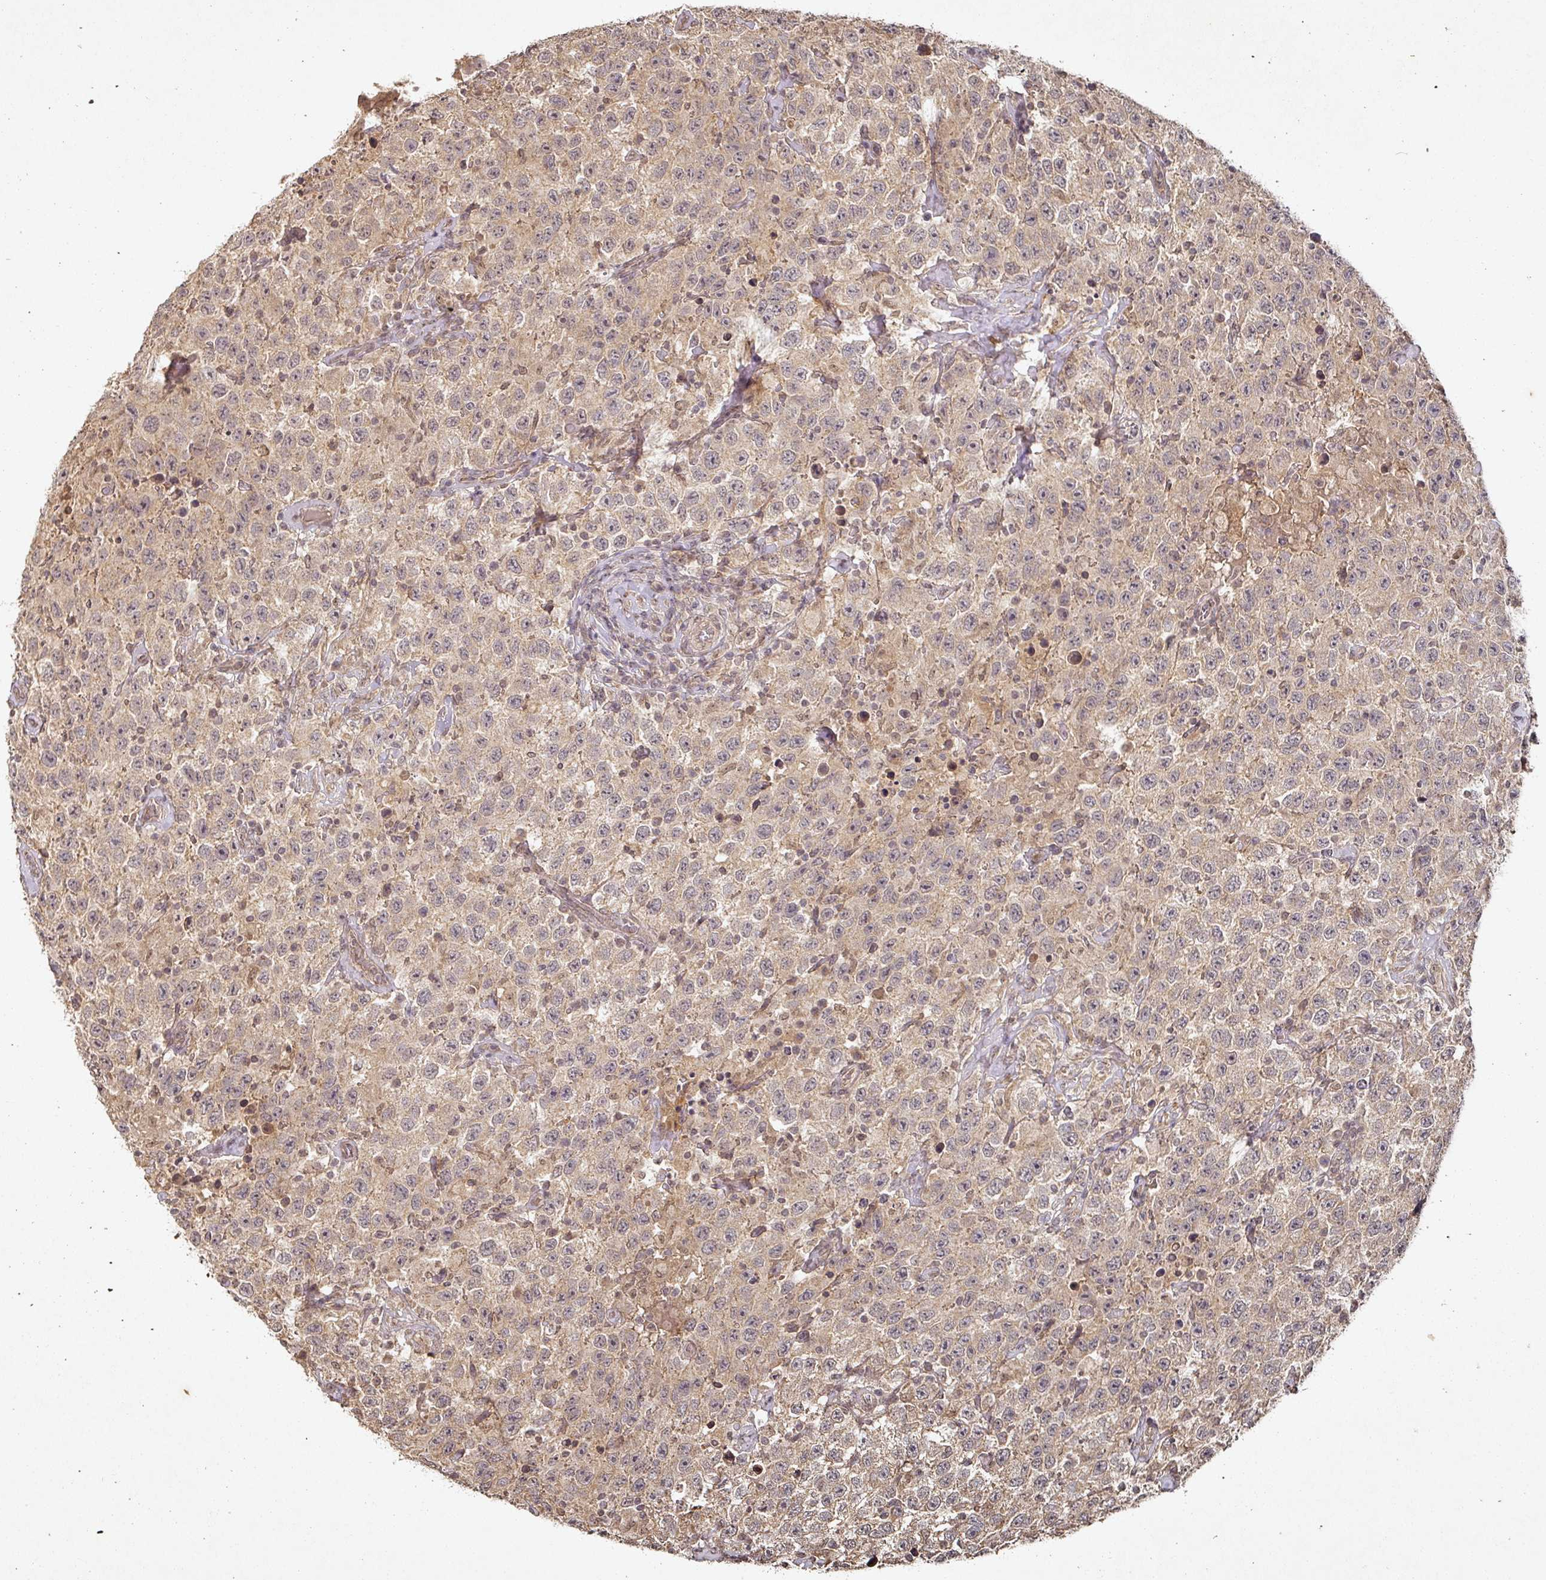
{"staining": {"intensity": "weak", "quantity": "25%-75%", "location": "cytoplasmic/membranous,nuclear"}, "tissue": "testis cancer", "cell_type": "Tumor cells", "image_type": "cancer", "snomed": [{"axis": "morphology", "description": "Seminoma, NOS"}, {"axis": "topography", "description": "Testis"}], "caption": "A micrograph of human testis cancer stained for a protein exhibits weak cytoplasmic/membranous and nuclear brown staining in tumor cells.", "gene": "CAPN5", "patient": {"sex": "male", "age": 41}}